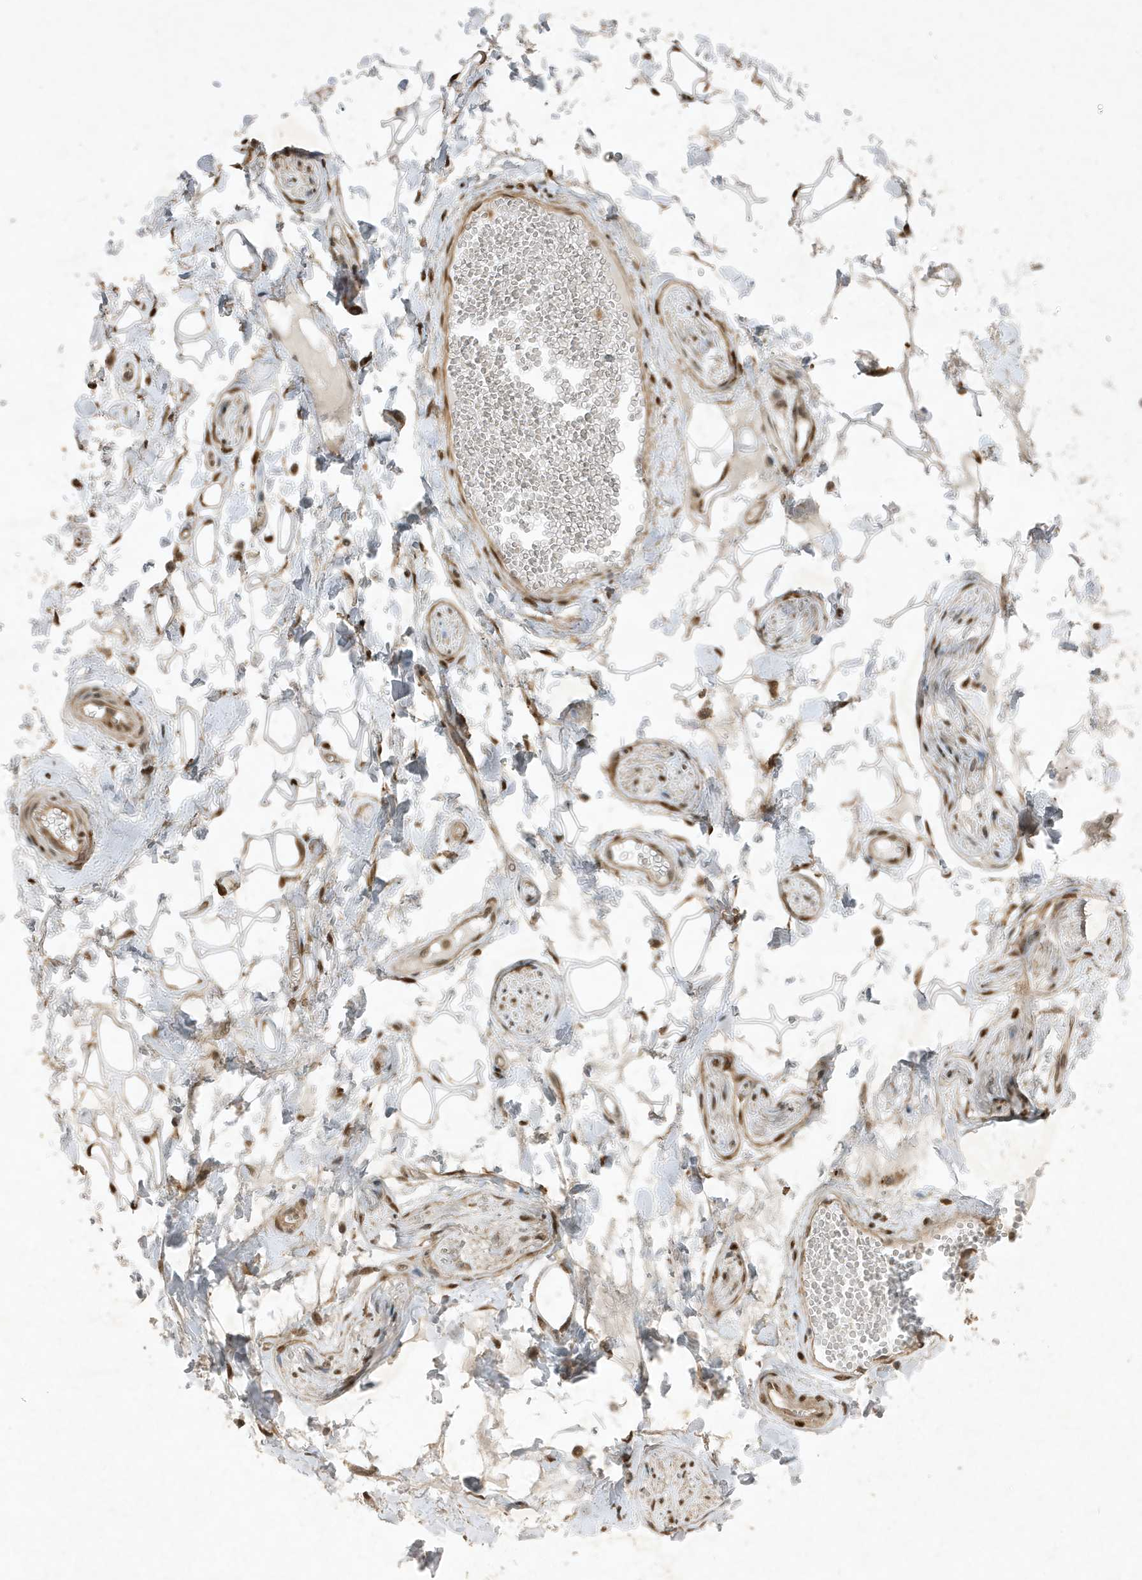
{"staining": {"intensity": "moderate", "quantity": ">75%", "location": "cytoplasmic/membranous,nuclear"}, "tissue": "adipose tissue", "cell_type": "Adipocytes", "image_type": "normal", "snomed": [{"axis": "morphology", "description": "Normal tissue, NOS"}, {"axis": "morphology", "description": "Inflammation, NOS"}, {"axis": "topography", "description": "Salivary gland"}, {"axis": "topography", "description": "Peripheral nerve tissue"}], "caption": "A medium amount of moderate cytoplasmic/membranous,nuclear staining is appreciated in about >75% of adipocytes in unremarkable adipose tissue. (Stains: DAB (3,3'-diaminobenzidine) in brown, nuclei in blue, Microscopy: brightfield microscopy at high magnification).", "gene": "HSPA1A", "patient": {"sex": "female", "age": 75}}